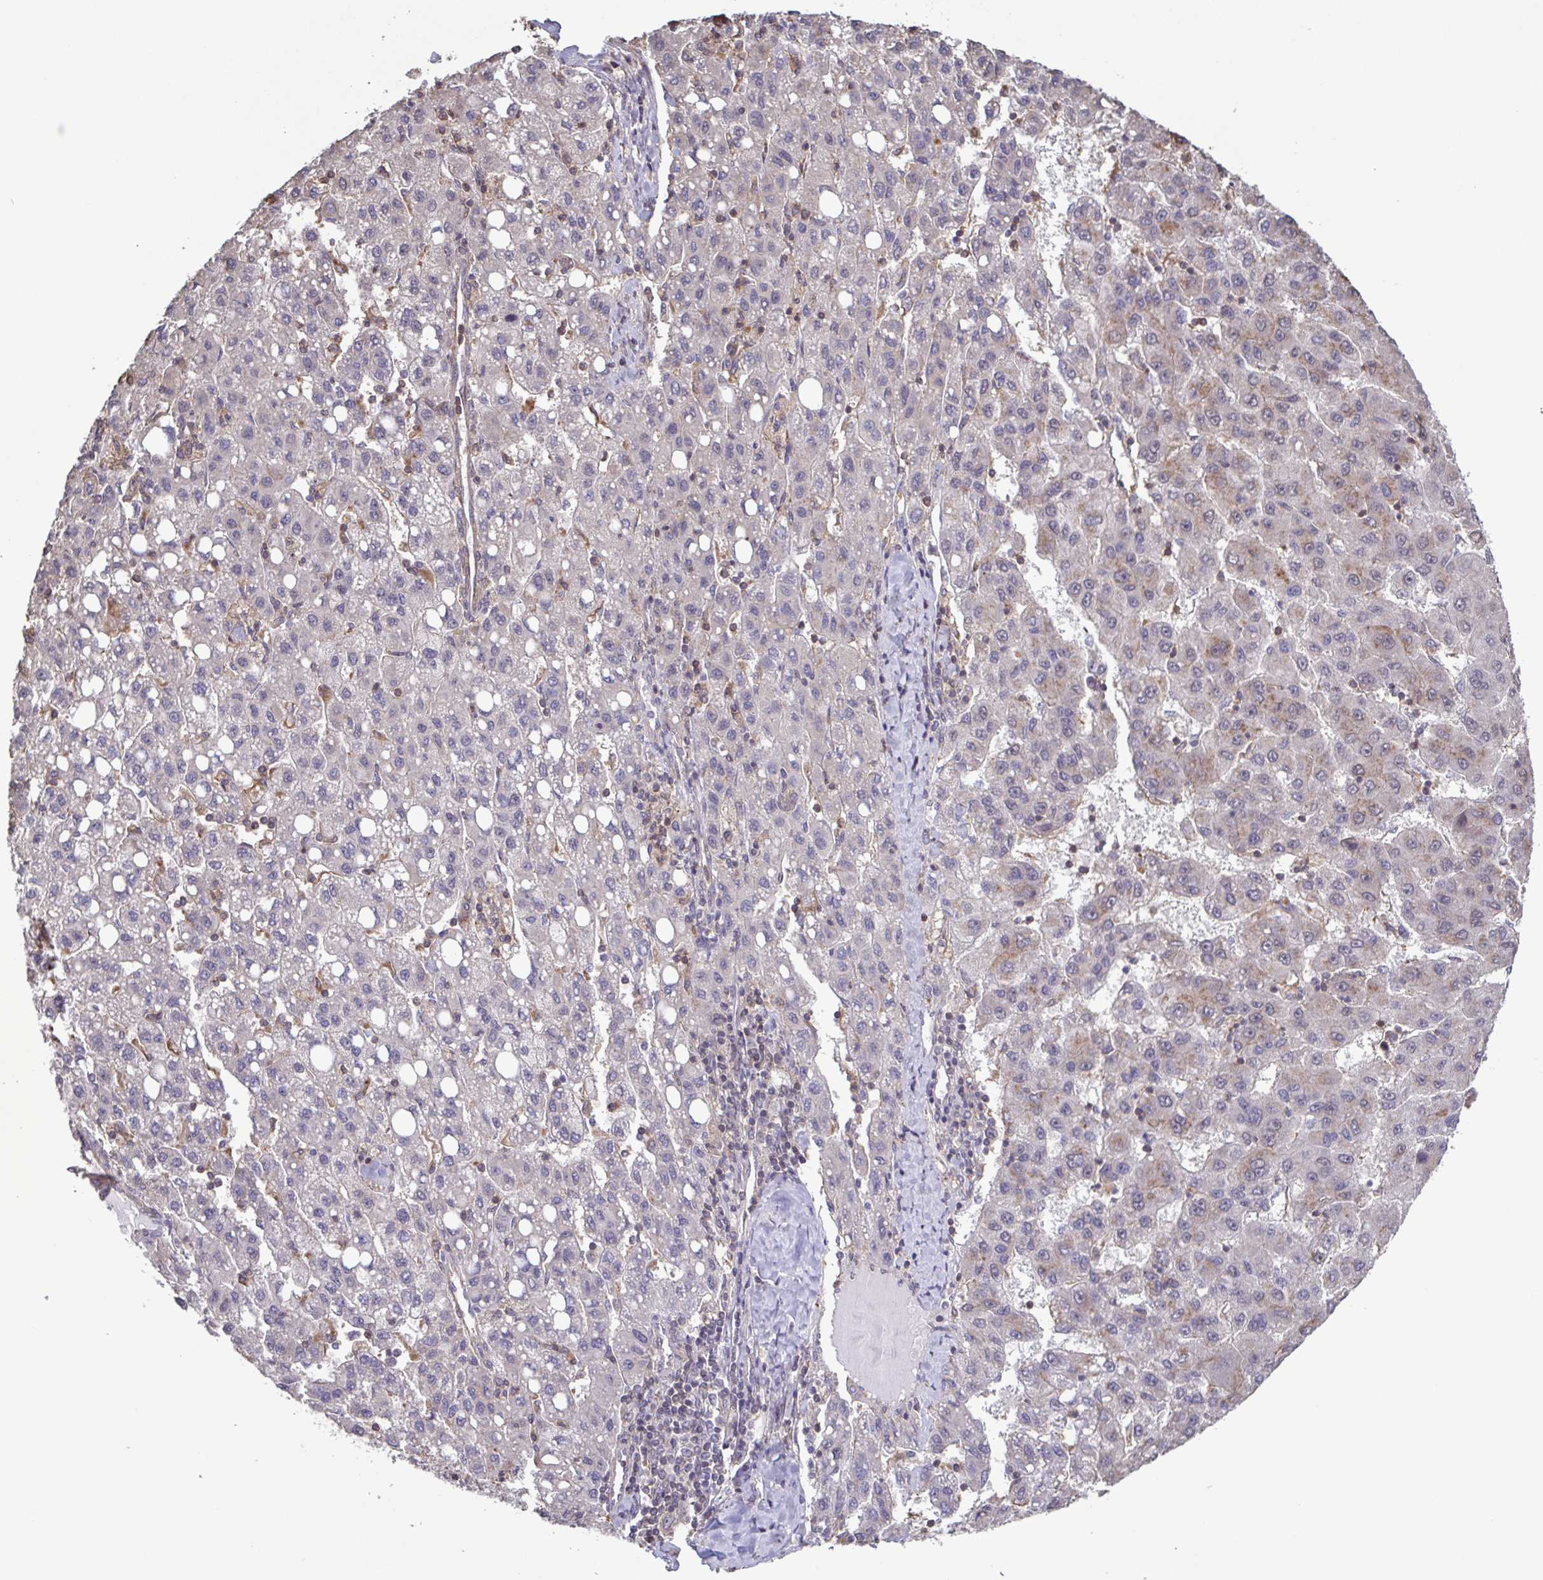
{"staining": {"intensity": "weak", "quantity": "<25%", "location": "cytoplasmic/membranous"}, "tissue": "liver cancer", "cell_type": "Tumor cells", "image_type": "cancer", "snomed": [{"axis": "morphology", "description": "Carcinoma, Hepatocellular, NOS"}, {"axis": "topography", "description": "Liver"}], "caption": "The histopathology image demonstrates no significant expression in tumor cells of hepatocellular carcinoma (liver).", "gene": "ZNF200", "patient": {"sex": "female", "age": 82}}